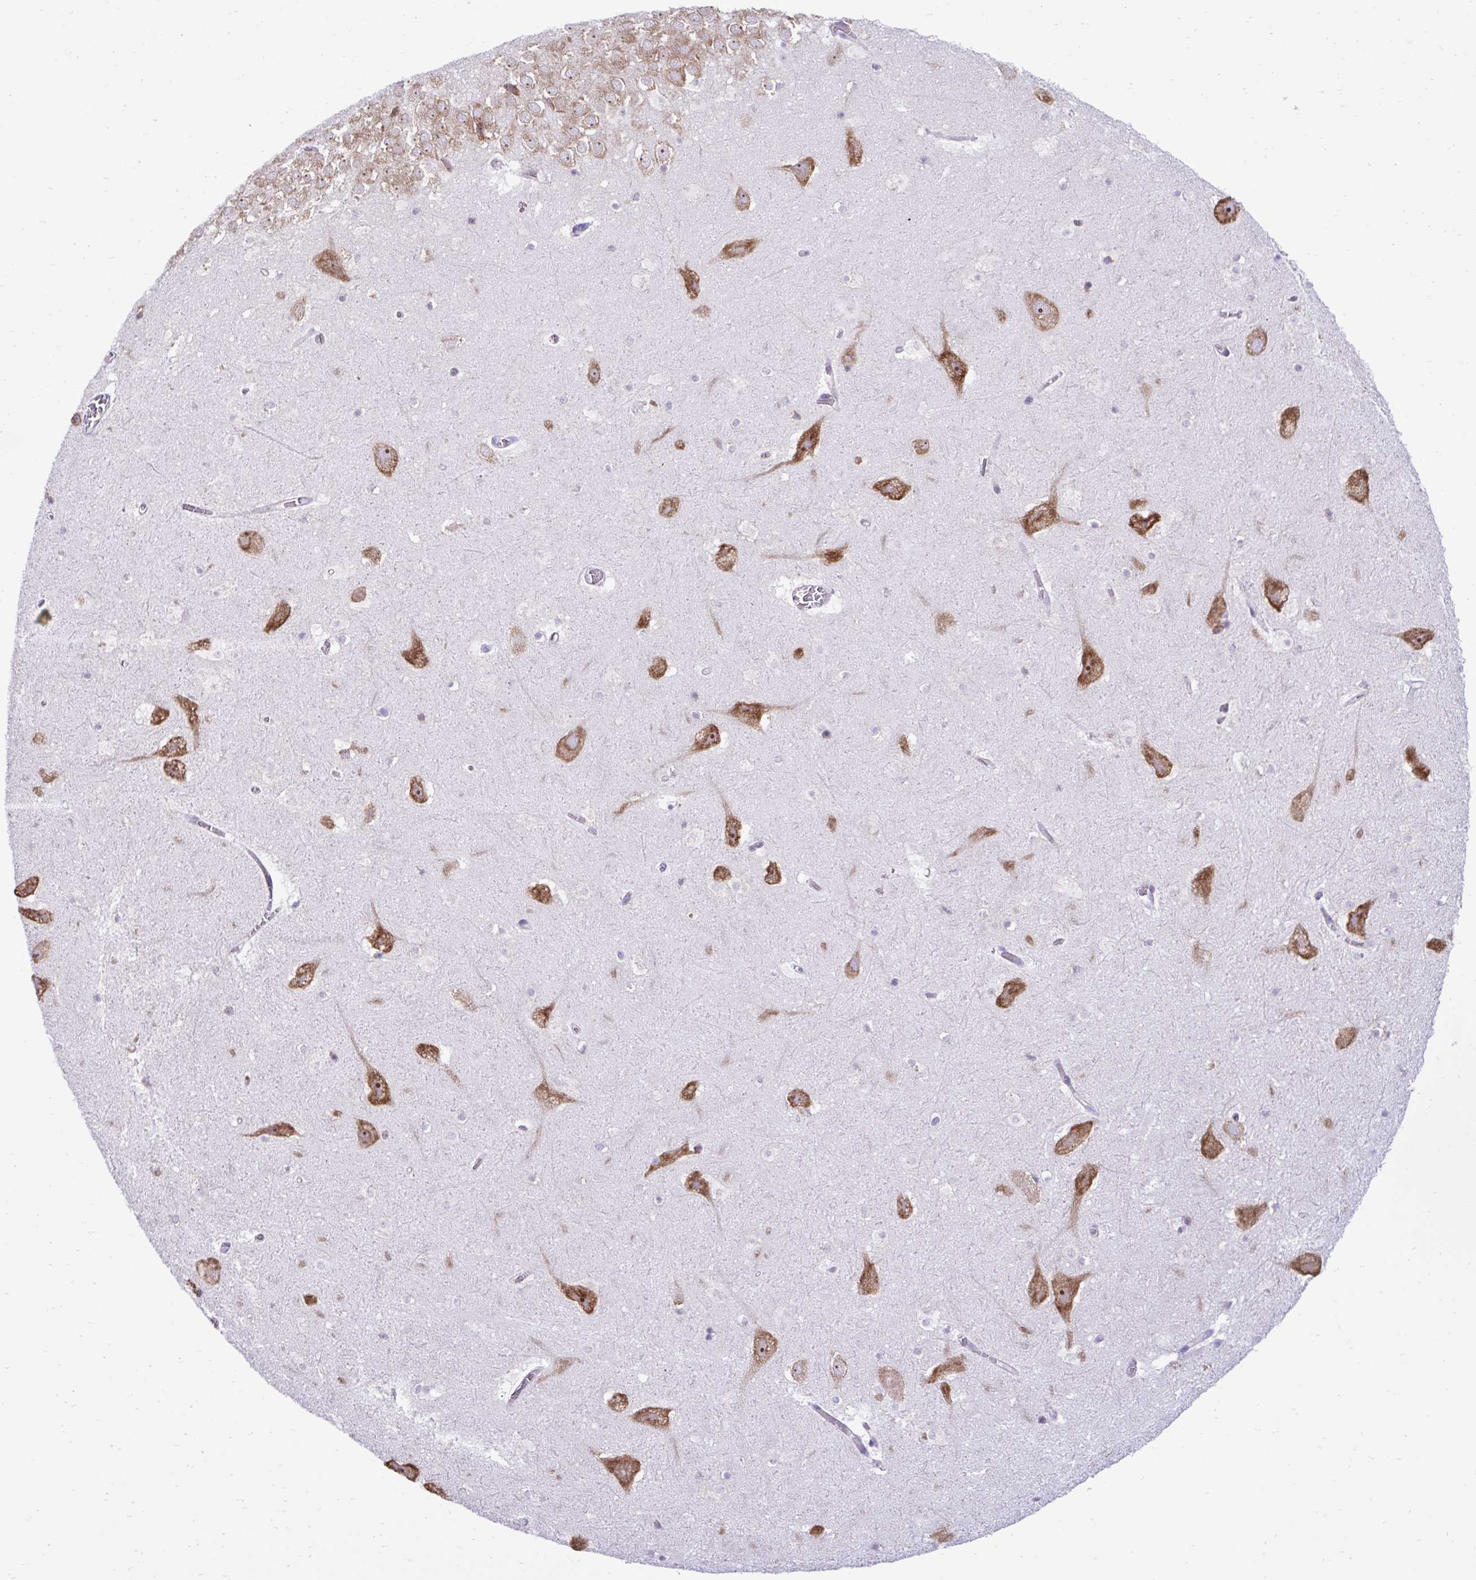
{"staining": {"intensity": "negative", "quantity": "none", "location": "none"}, "tissue": "hippocampus", "cell_type": "Glial cells", "image_type": "normal", "snomed": [{"axis": "morphology", "description": "Normal tissue, NOS"}, {"axis": "topography", "description": "Hippocampus"}], "caption": "High magnification brightfield microscopy of unremarkable hippocampus stained with DAB (brown) and counterstained with hematoxylin (blue): glial cells show no significant positivity.", "gene": "RPL7", "patient": {"sex": "female", "age": 42}}